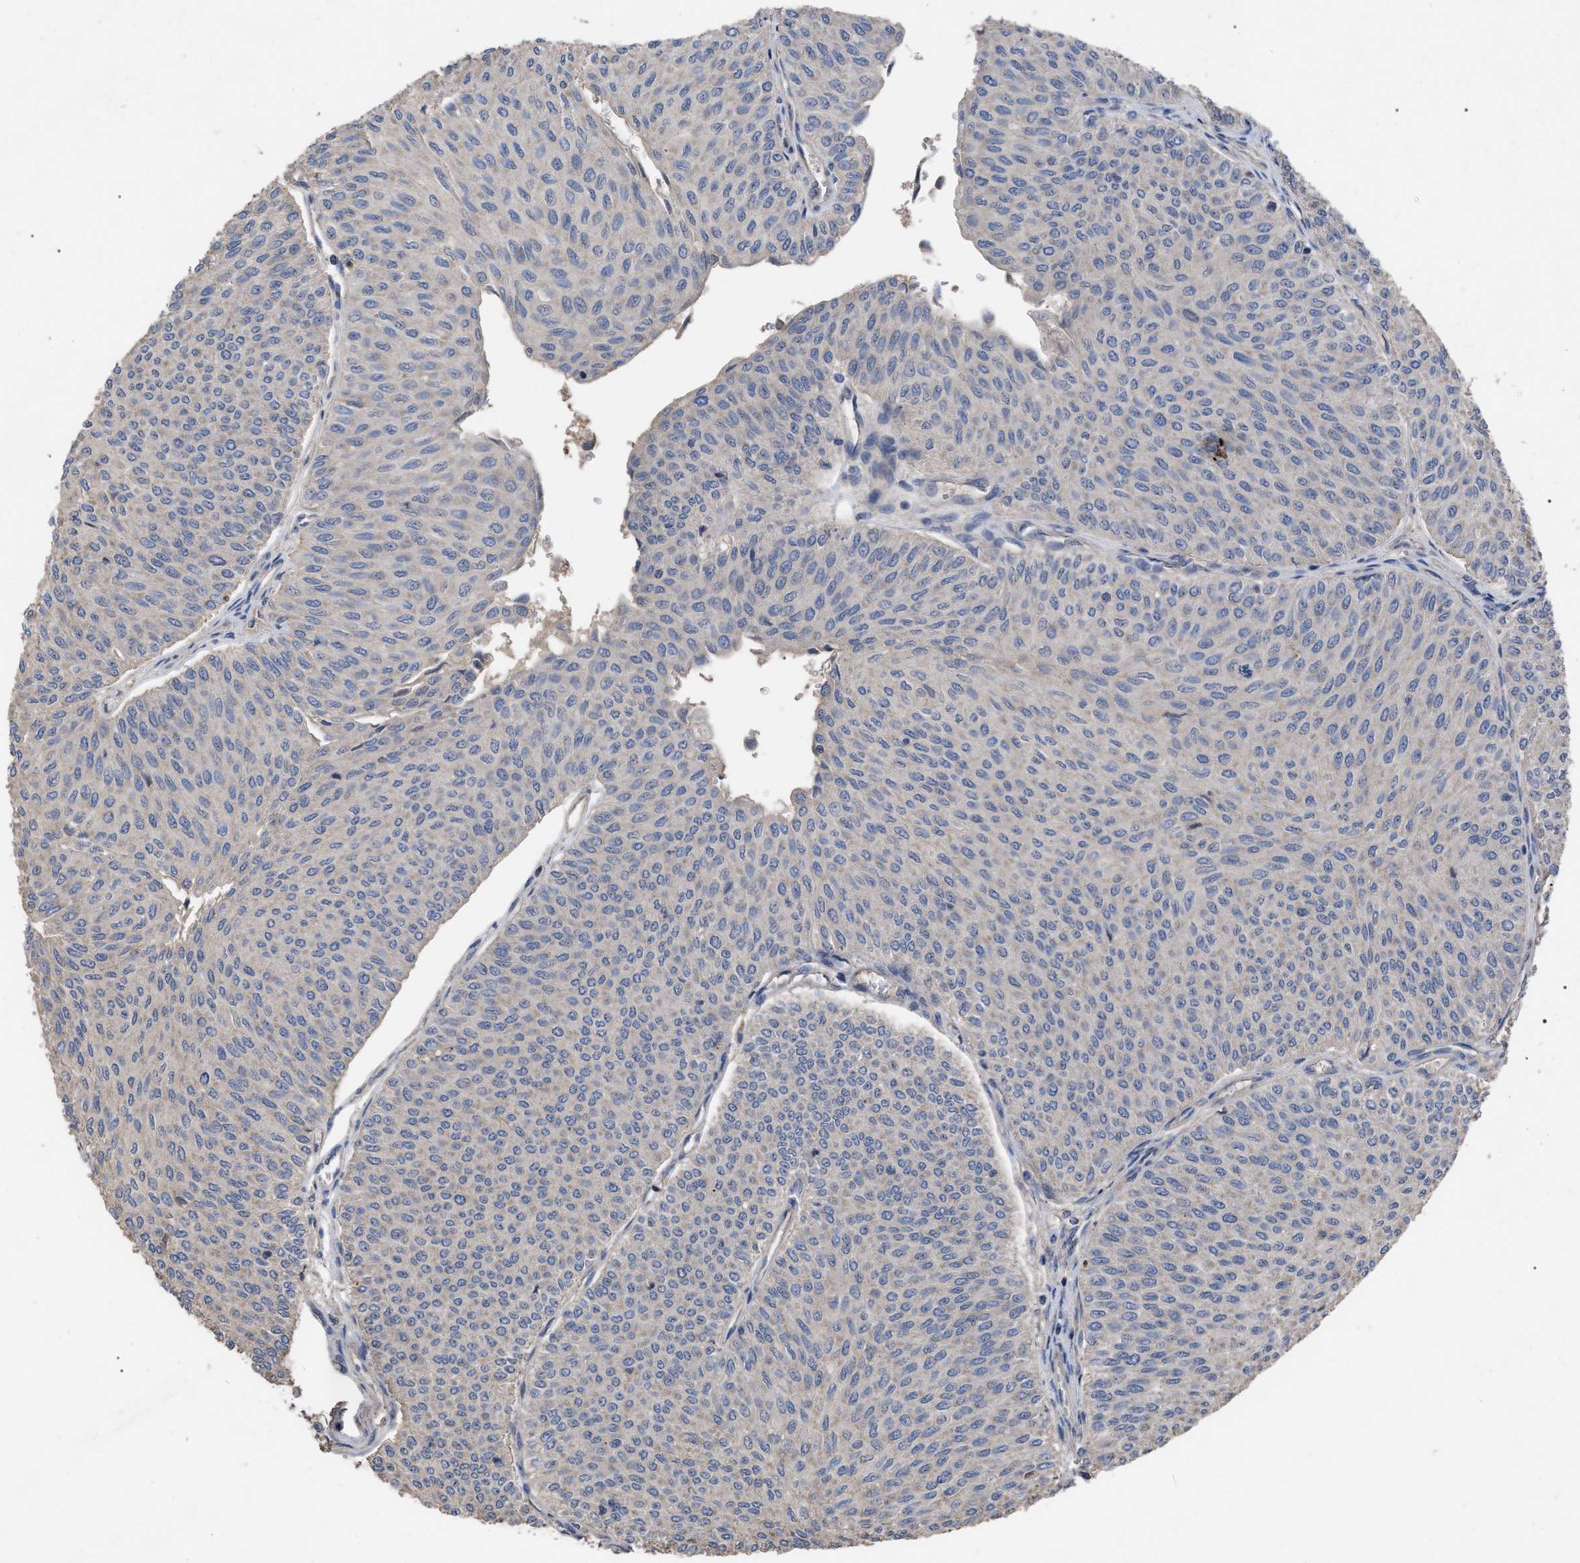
{"staining": {"intensity": "negative", "quantity": "none", "location": "none"}, "tissue": "urothelial cancer", "cell_type": "Tumor cells", "image_type": "cancer", "snomed": [{"axis": "morphology", "description": "Urothelial carcinoma, Low grade"}, {"axis": "topography", "description": "Urinary bladder"}], "caption": "Tumor cells show no significant protein expression in urothelial cancer.", "gene": "BTN2A1", "patient": {"sex": "male", "age": 78}}